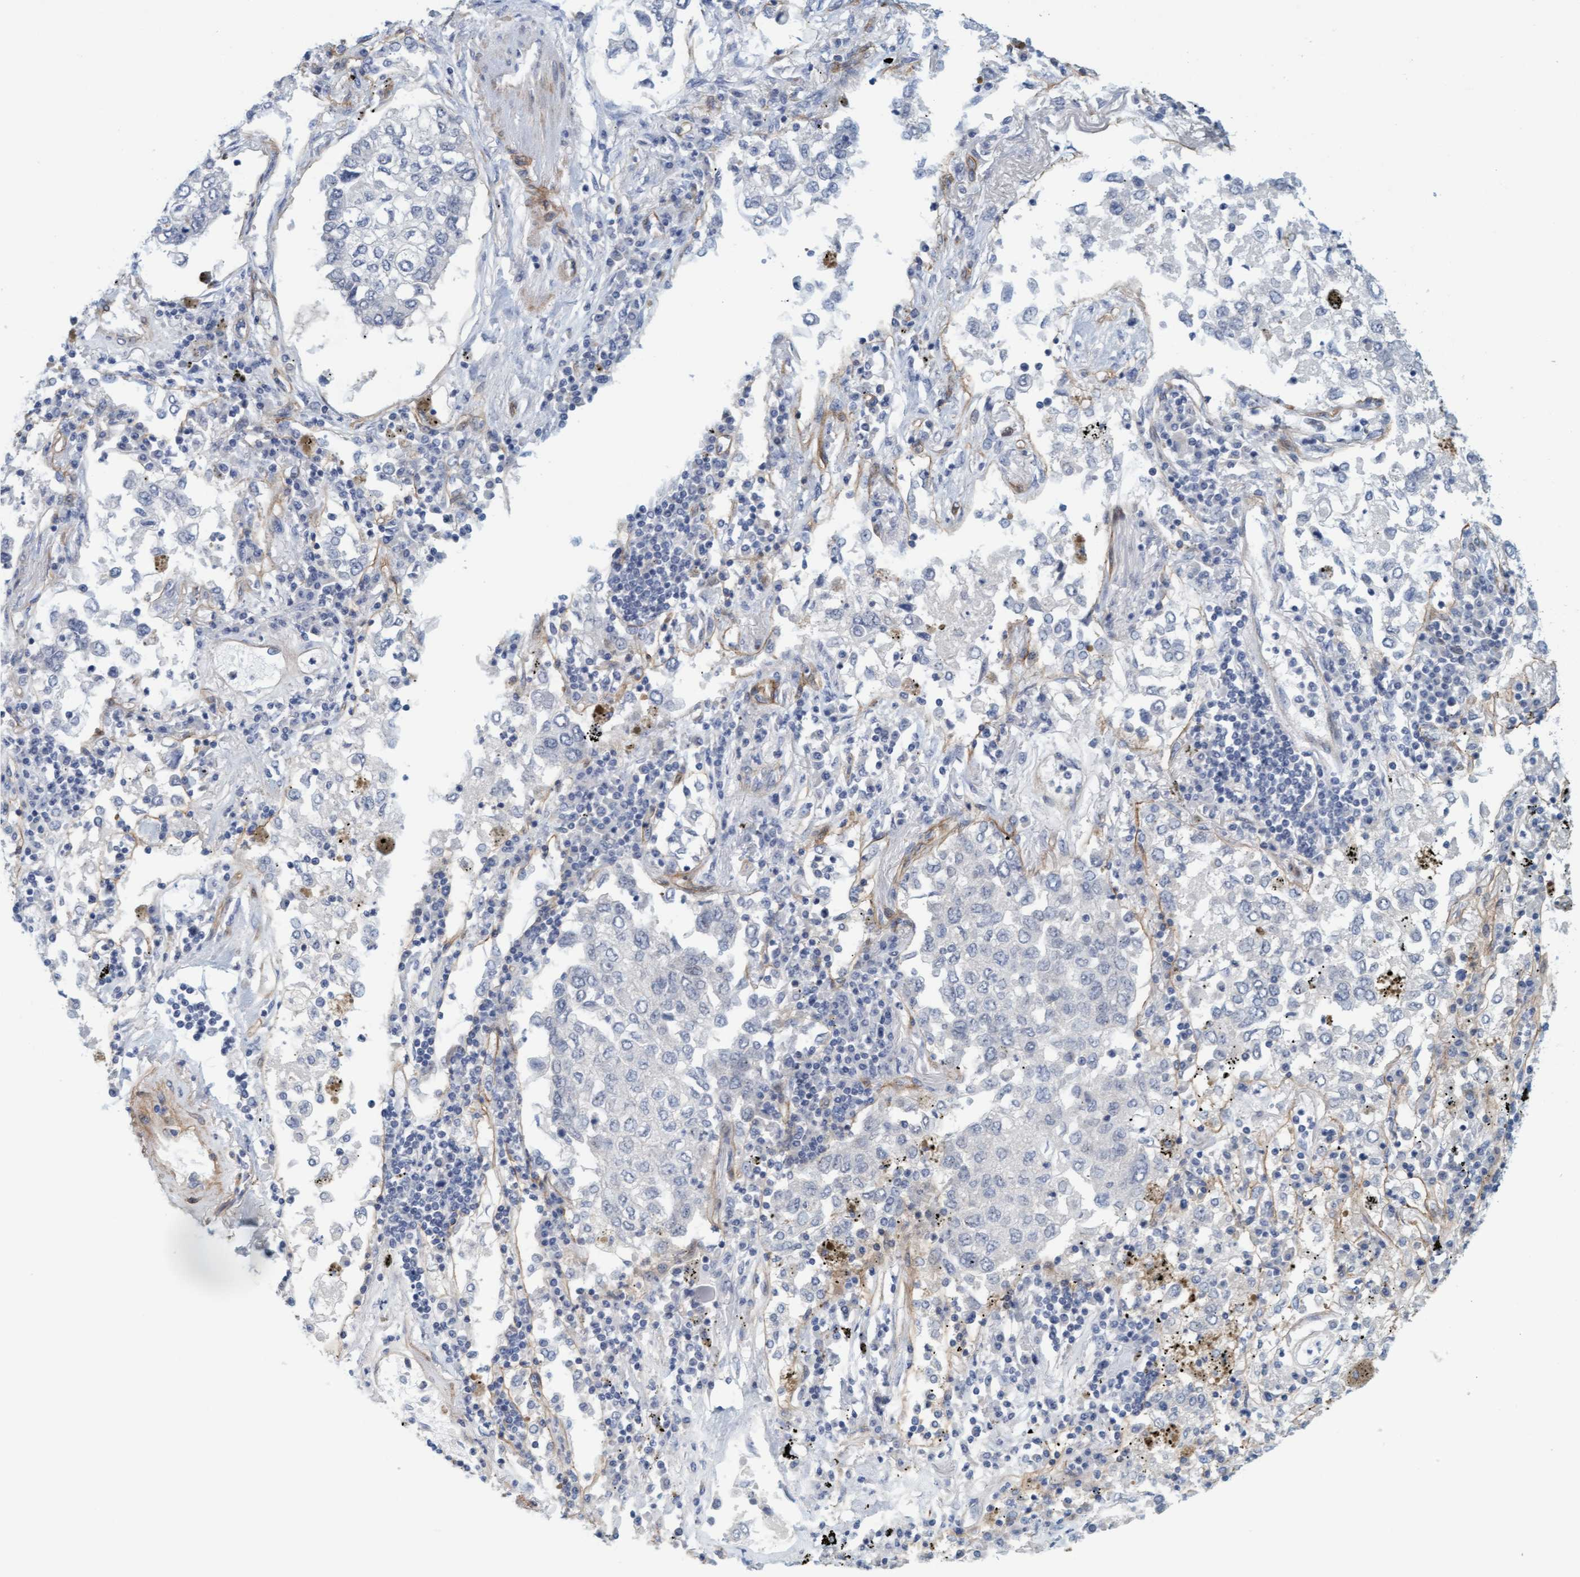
{"staining": {"intensity": "negative", "quantity": "none", "location": "none"}, "tissue": "lung cancer", "cell_type": "Tumor cells", "image_type": "cancer", "snomed": [{"axis": "morphology", "description": "Inflammation, NOS"}, {"axis": "morphology", "description": "Adenocarcinoma, NOS"}, {"axis": "topography", "description": "Lung"}], "caption": "A micrograph of lung cancer (adenocarcinoma) stained for a protein demonstrates no brown staining in tumor cells.", "gene": "TSTD2", "patient": {"sex": "male", "age": 63}}